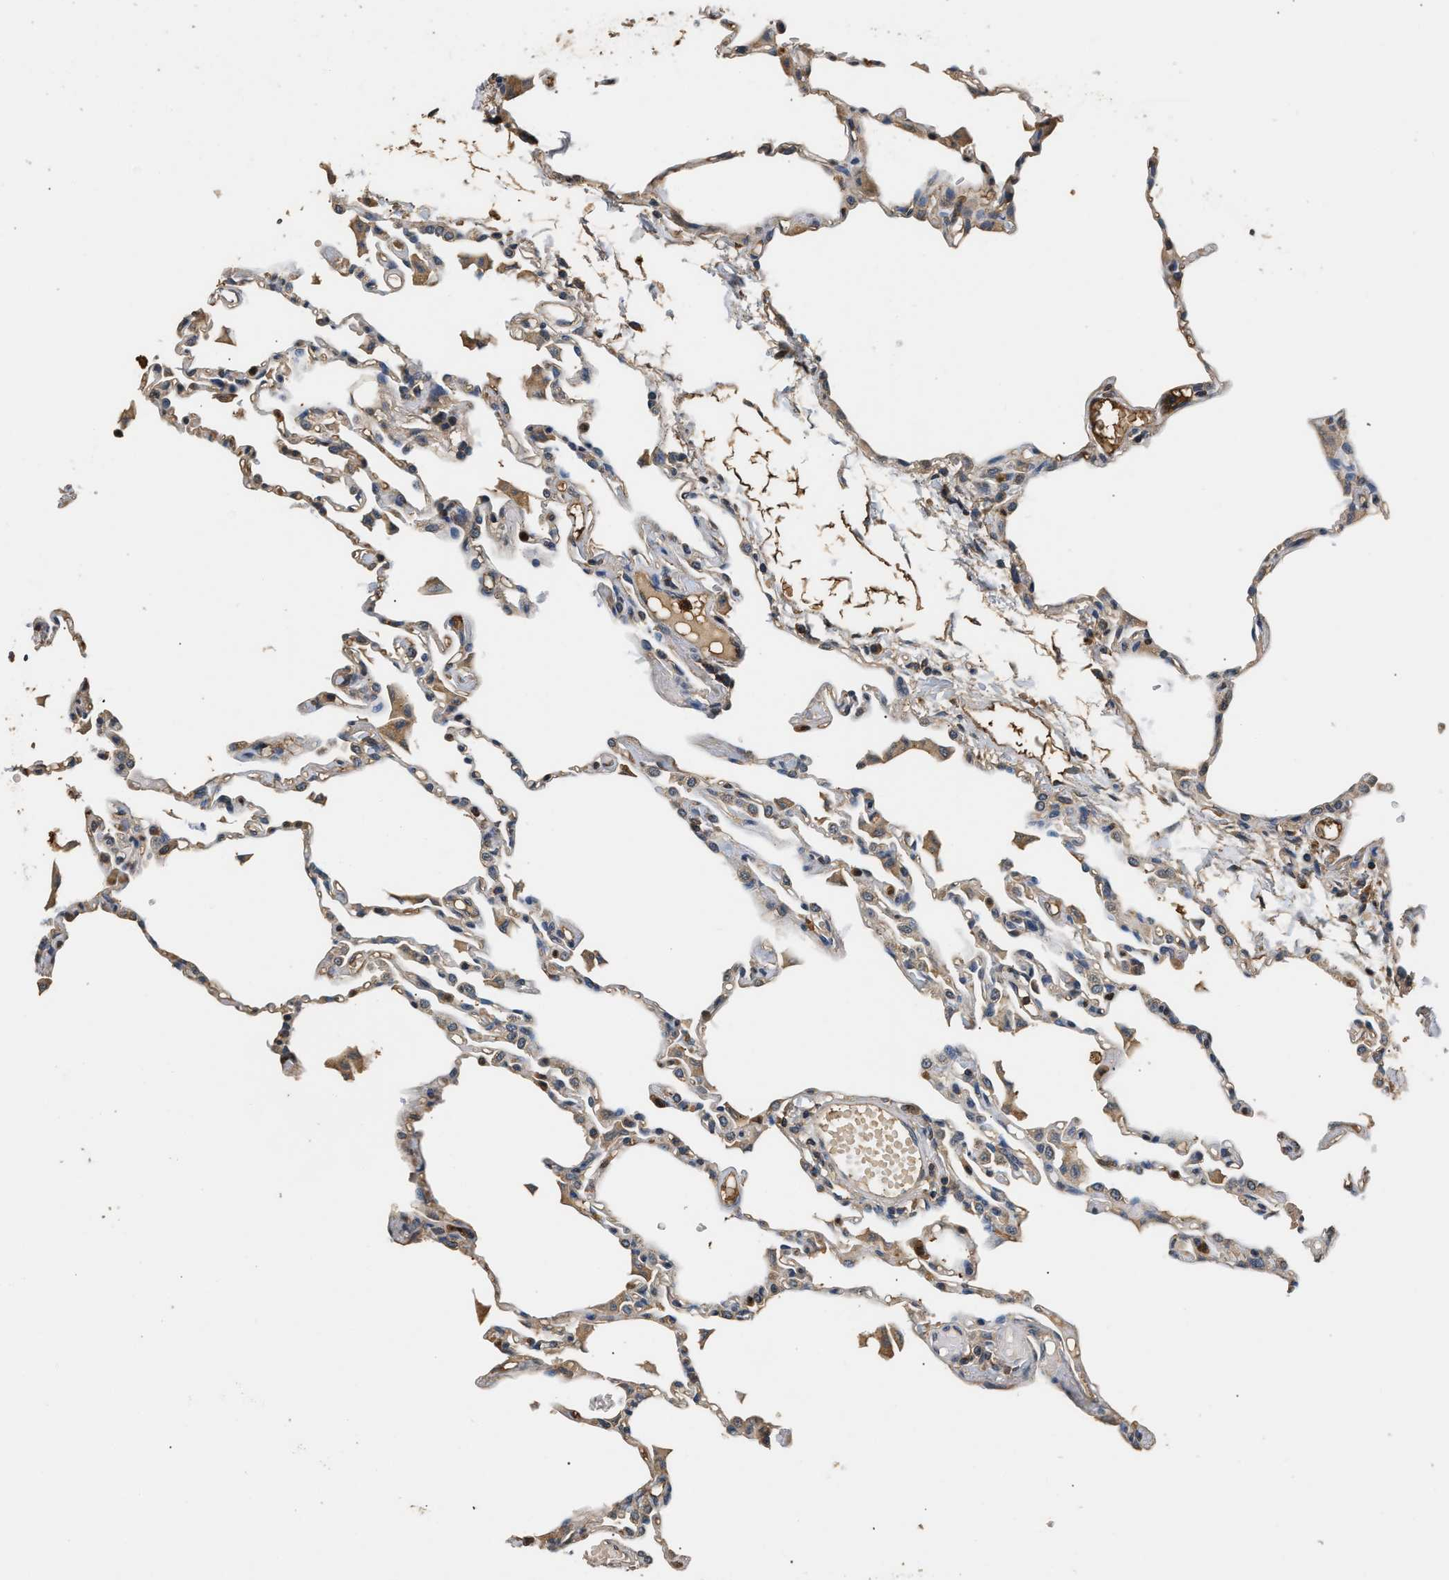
{"staining": {"intensity": "weak", "quantity": ">75%", "location": "cytoplasmic/membranous"}, "tissue": "lung", "cell_type": "Alveolar cells", "image_type": "normal", "snomed": [{"axis": "morphology", "description": "Normal tissue, NOS"}, {"axis": "topography", "description": "Bronchus"}, {"axis": "topography", "description": "Lung"}], "caption": "The immunohistochemical stain labels weak cytoplasmic/membranous staining in alveolar cells of normal lung.", "gene": "GPI", "patient": {"sex": "female", "age": 49}}